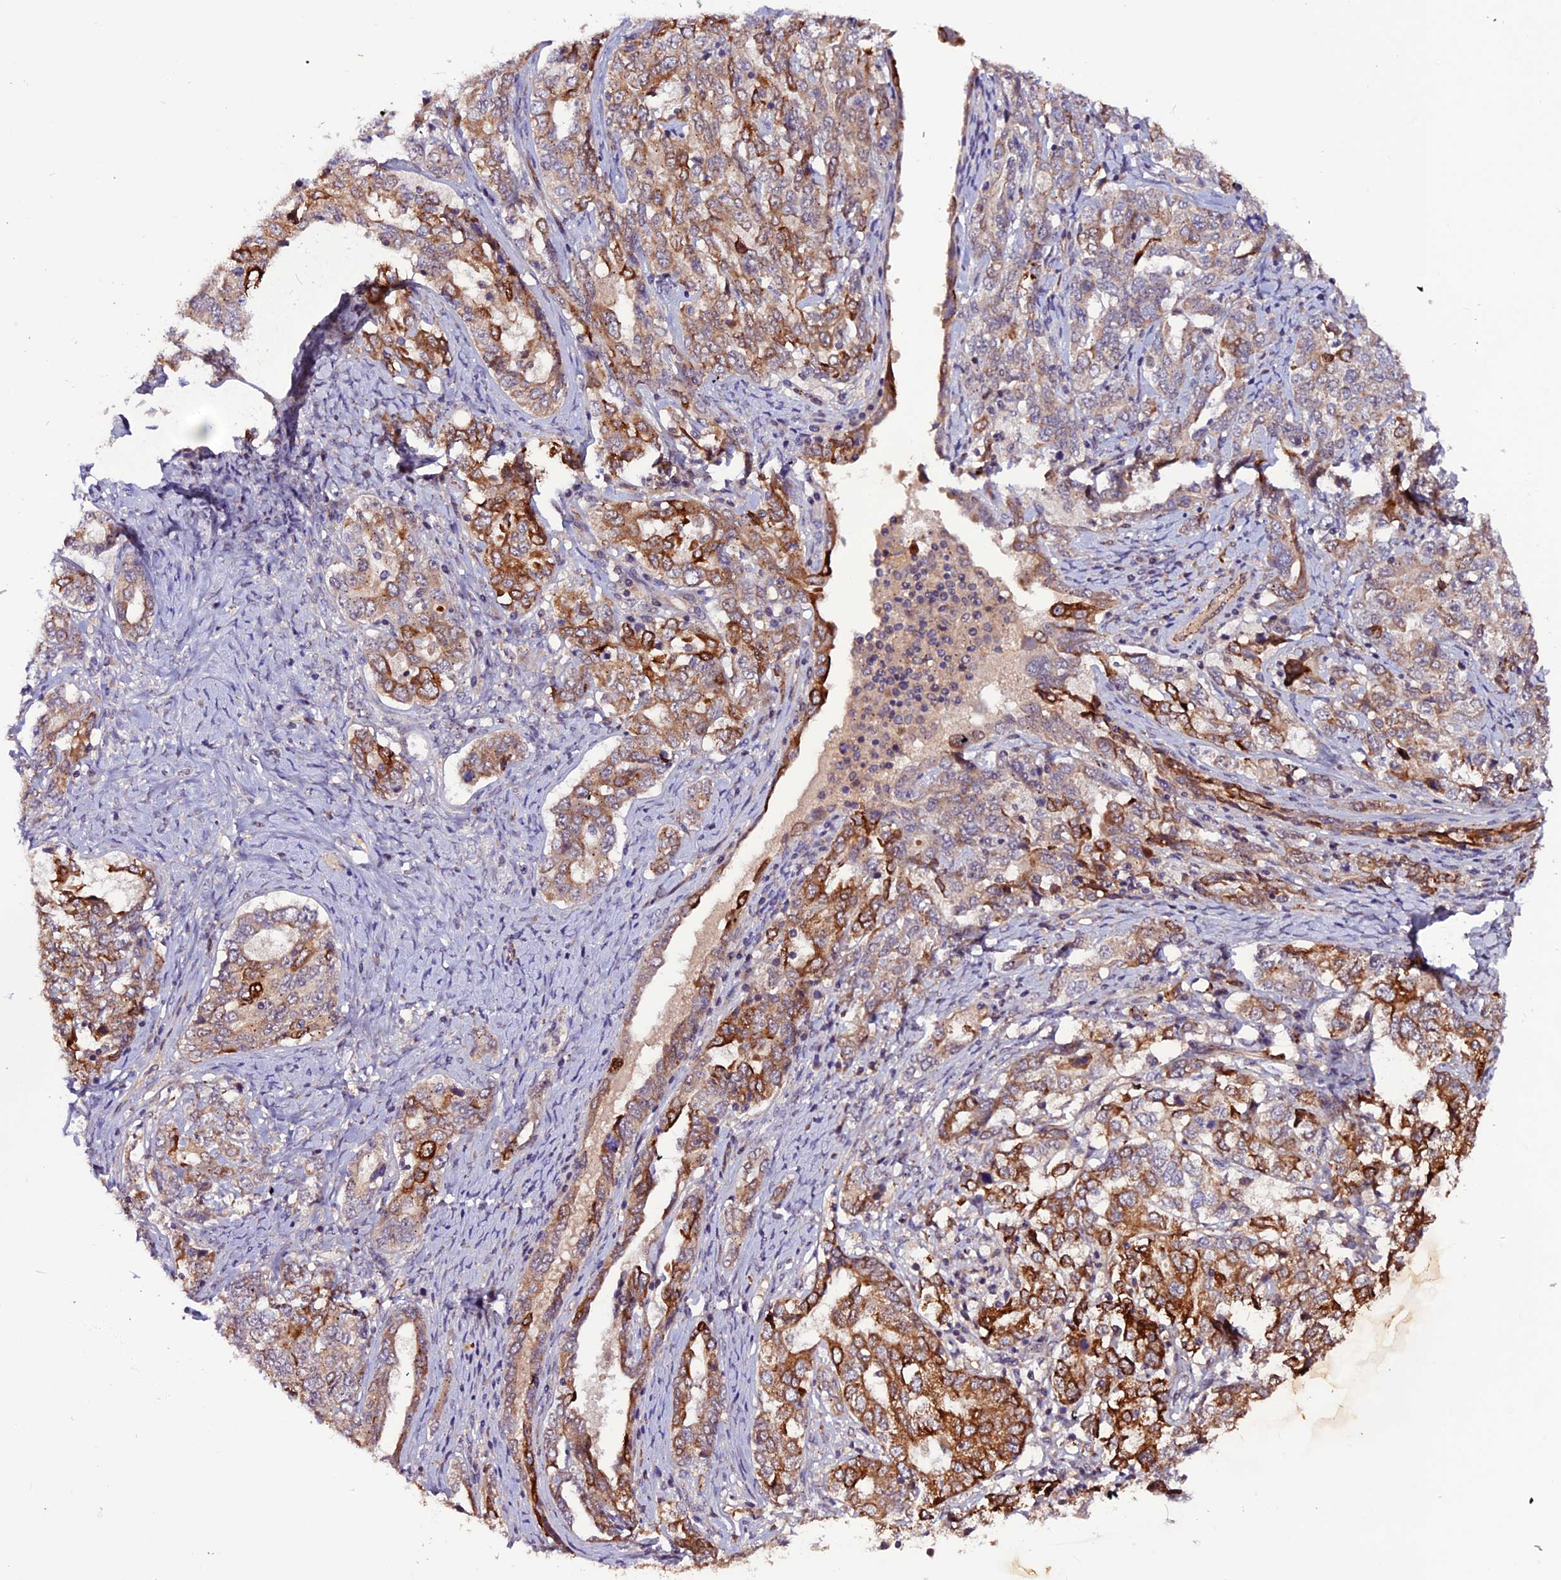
{"staining": {"intensity": "strong", "quantity": "25%-75%", "location": "cytoplasmic/membranous"}, "tissue": "ovarian cancer", "cell_type": "Tumor cells", "image_type": "cancer", "snomed": [{"axis": "morphology", "description": "Carcinoma, endometroid"}, {"axis": "topography", "description": "Ovary"}], "caption": "Brown immunohistochemical staining in ovarian endometroid carcinoma demonstrates strong cytoplasmic/membranous staining in approximately 25%-75% of tumor cells.", "gene": "RINL", "patient": {"sex": "female", "age": 62}}